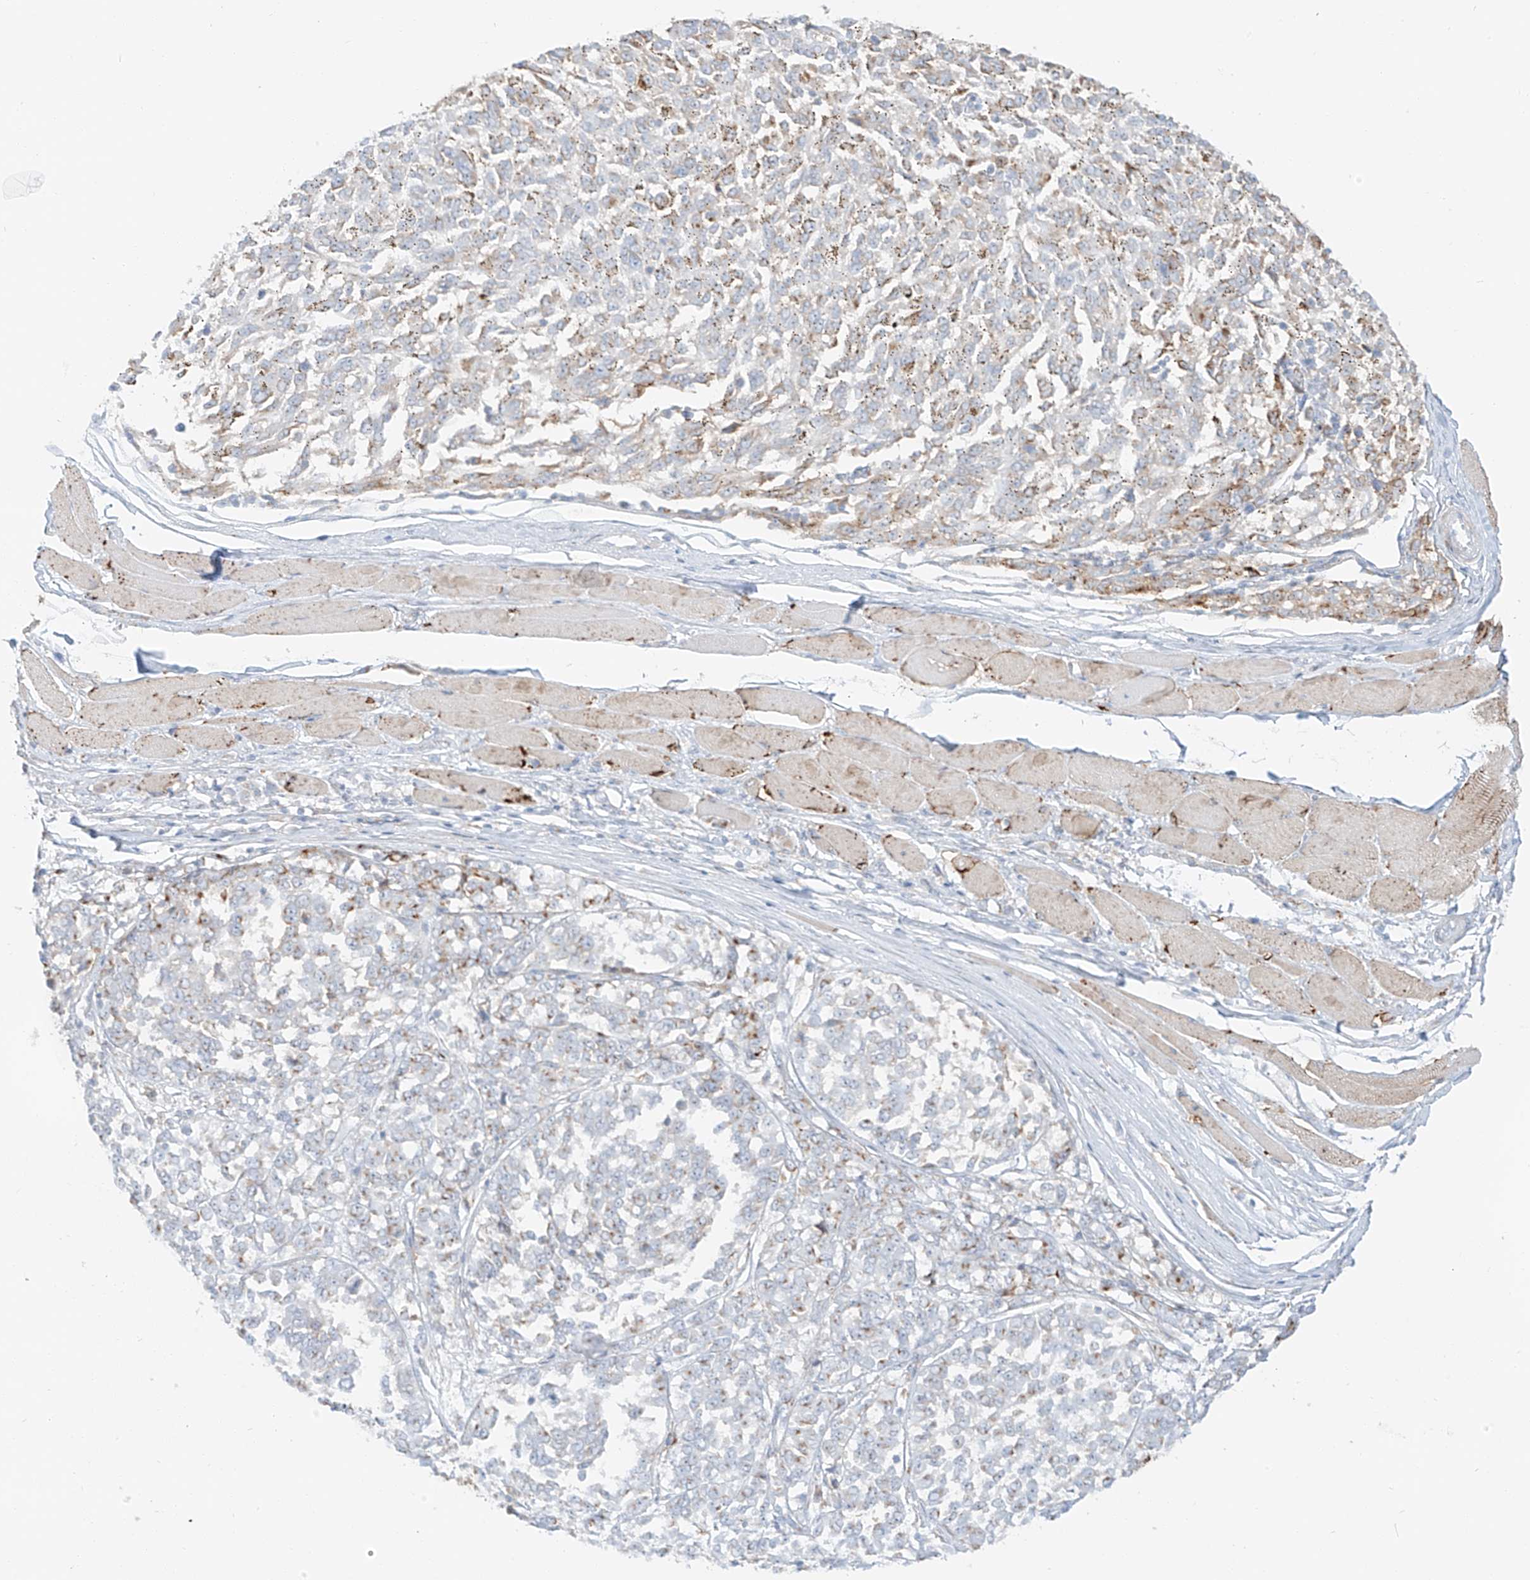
{"staining": {"intensity": "moderate", "quantity": "<25%", "location": "cytoplasmic/membranous"}, "tissue": "melanoma", "cell_type": "Tumor cells", "image_type": "cancer", "snomed": [{"axis": "morphology", "description": "Malignant melanoma, NOS"}, {"axis": "topography", "description": "Skin"}], "caption": "Immunohistochemical staining of melanoma displays low levels of moderate cytoplasmic/membranous protein positivity in about <25% of tumor cells.", "gene": "SLC35F6", "patient": {"sex": "female", "age": 72}}